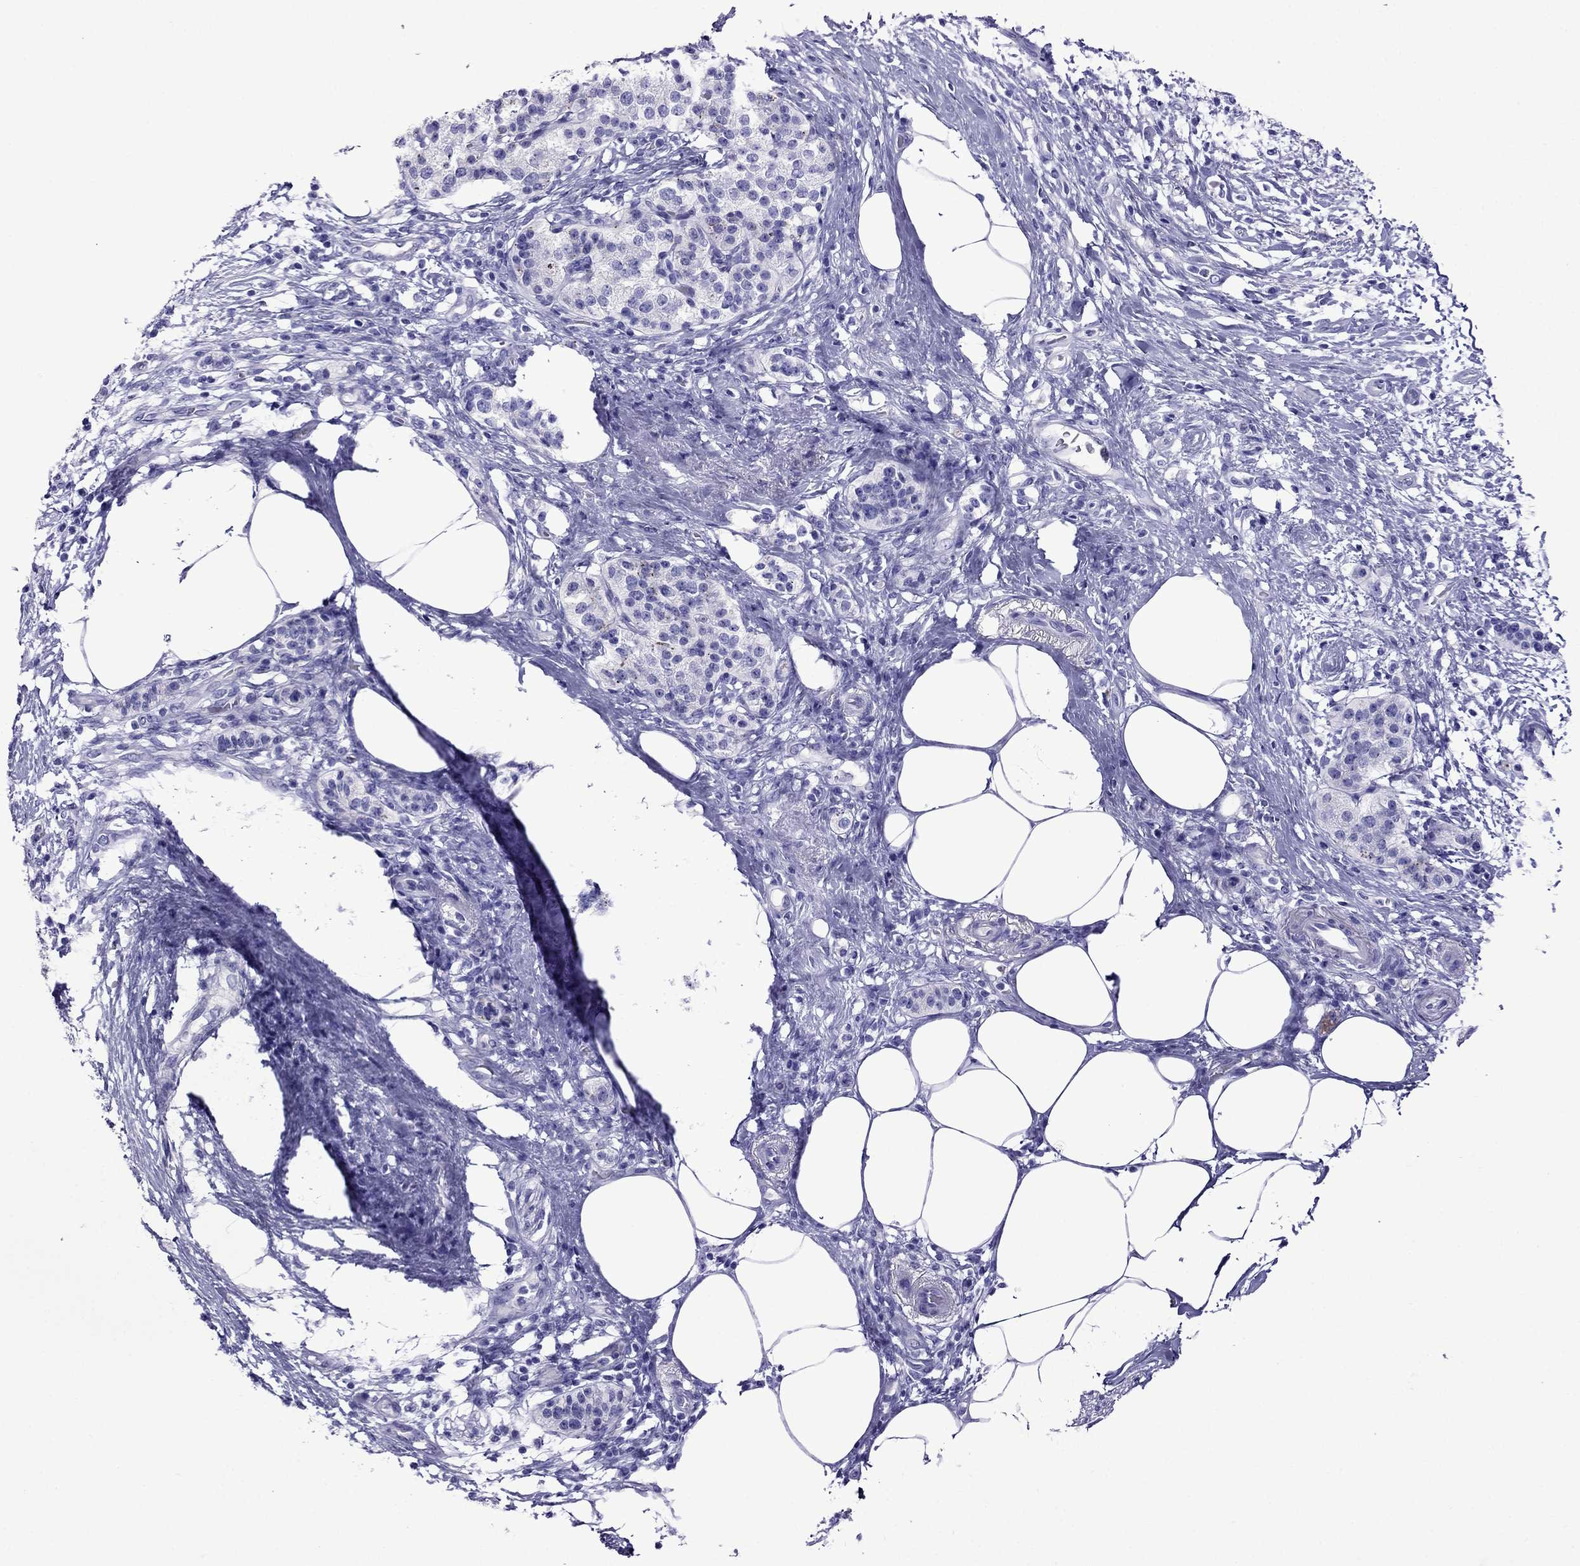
{"staining": {"intensity": "negative", "quantity": "none", "location": "none"}, "tissue": "pancreatic cancer", "cell_type": "Tumor cells", "image_type": "cancer", "snomed": [{"axis": "morphology", "description": "Adenocarcinoma, NOS"}, {"axis": "topography", "description": "Pancreas"}], "caption": "IHC image of human adenocarcinoma (pancreatic) stained for a protein (brown), which shows no staining in tumor cells.", "gene": "CRYBA1", "patient": {"sex": "female", "age": 72}}